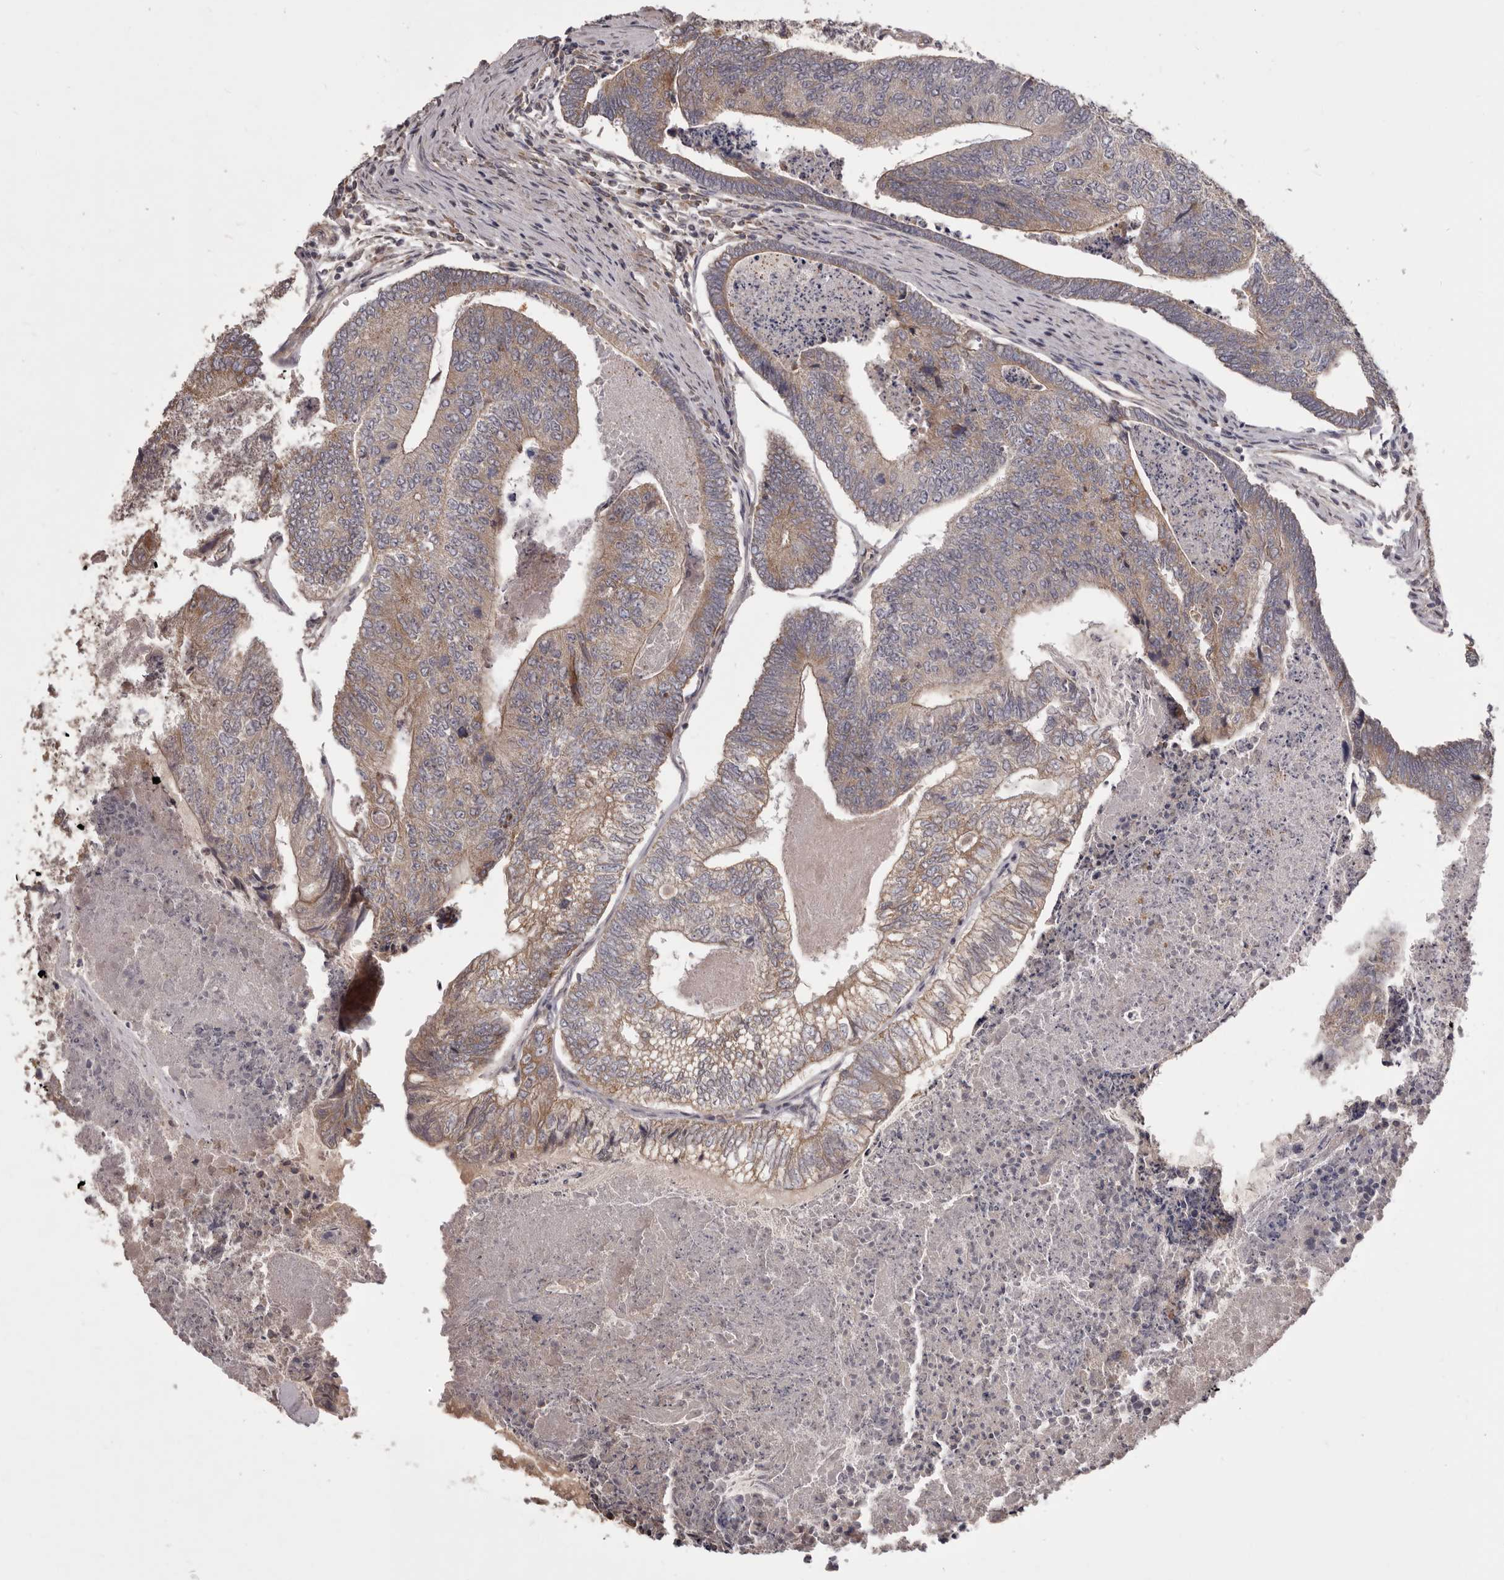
{"staining": {"intensity": "weak", "quantity": ">75%", "location": "cytoplasmic/membranous"}, "tissue": "colorectal cancer", "cell_type": "Tumor cells", "image_type": "cancer", "snomed": [{"axis": "morphology", "description": "Adenocarcinoma, NOS"}, {"axis": "topography", "description": "Colon"}], "caption": "Colorectal adenocarcinoma stained for a protein exhibits weak cytoplasmic/membranous positivity in tumor cells.", "gene": "HRH1", "patient": {"sex": "female", "age": 67}}